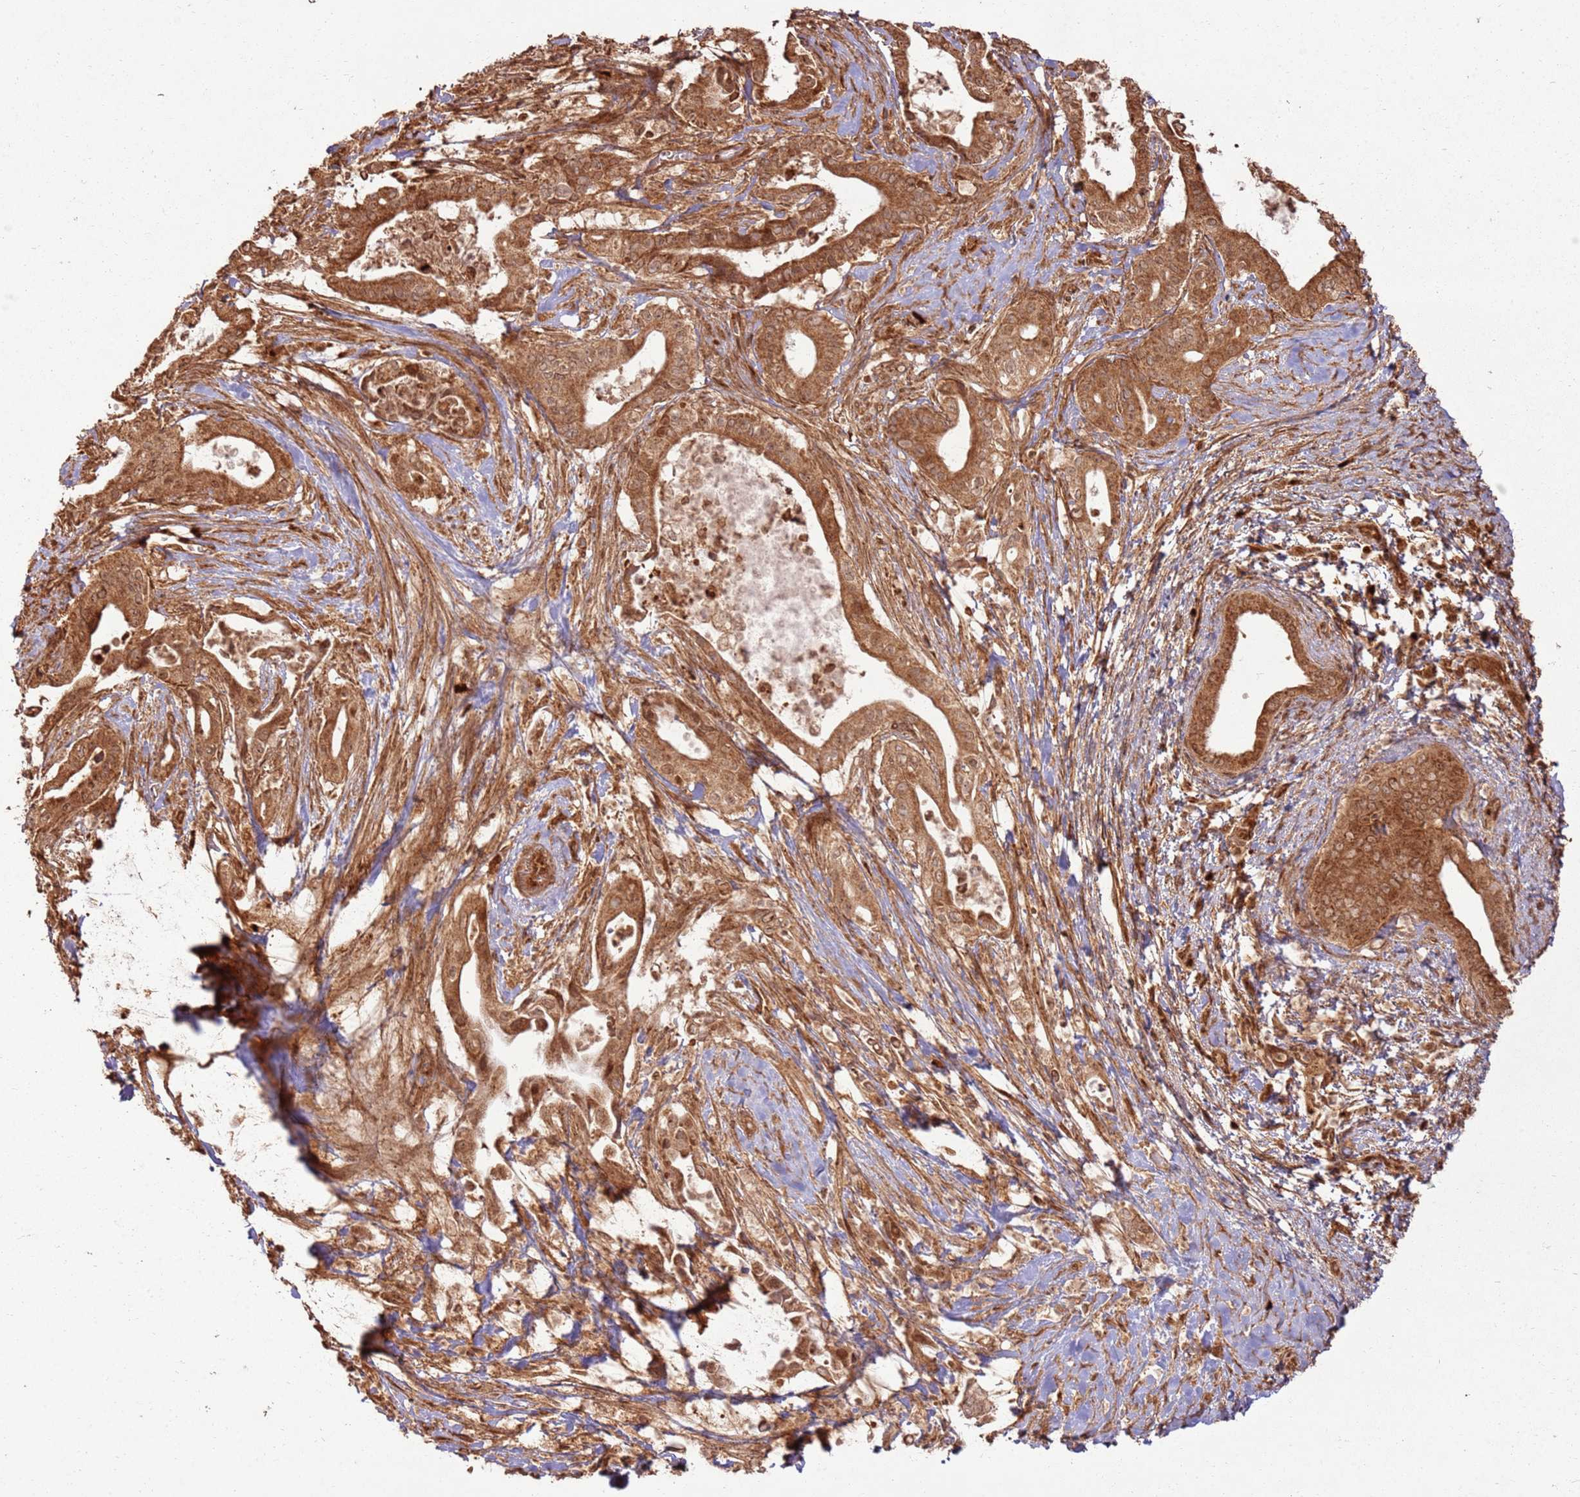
{"staining": {"intensity": "moderate", "quantity": ">75%", "location": "cytoplasmic/membranous,nuclear"}, "tissue": "pancreatic cancer", "cell_type": "Tumor cells", "image_type": "cancer", "snomed": [{"axis": "morphology", "description": "Adenocarcinoma, NOS"}, {"axis": "topography", "description": "Pancreas"}], "caption": "Human pancreatic cancer (adenocarcinoma) stained with a protein marker reveals moderate staining in tumor cells.", "gene": "TBC1D13", "patient": {"sex": "female", "age": 77}}